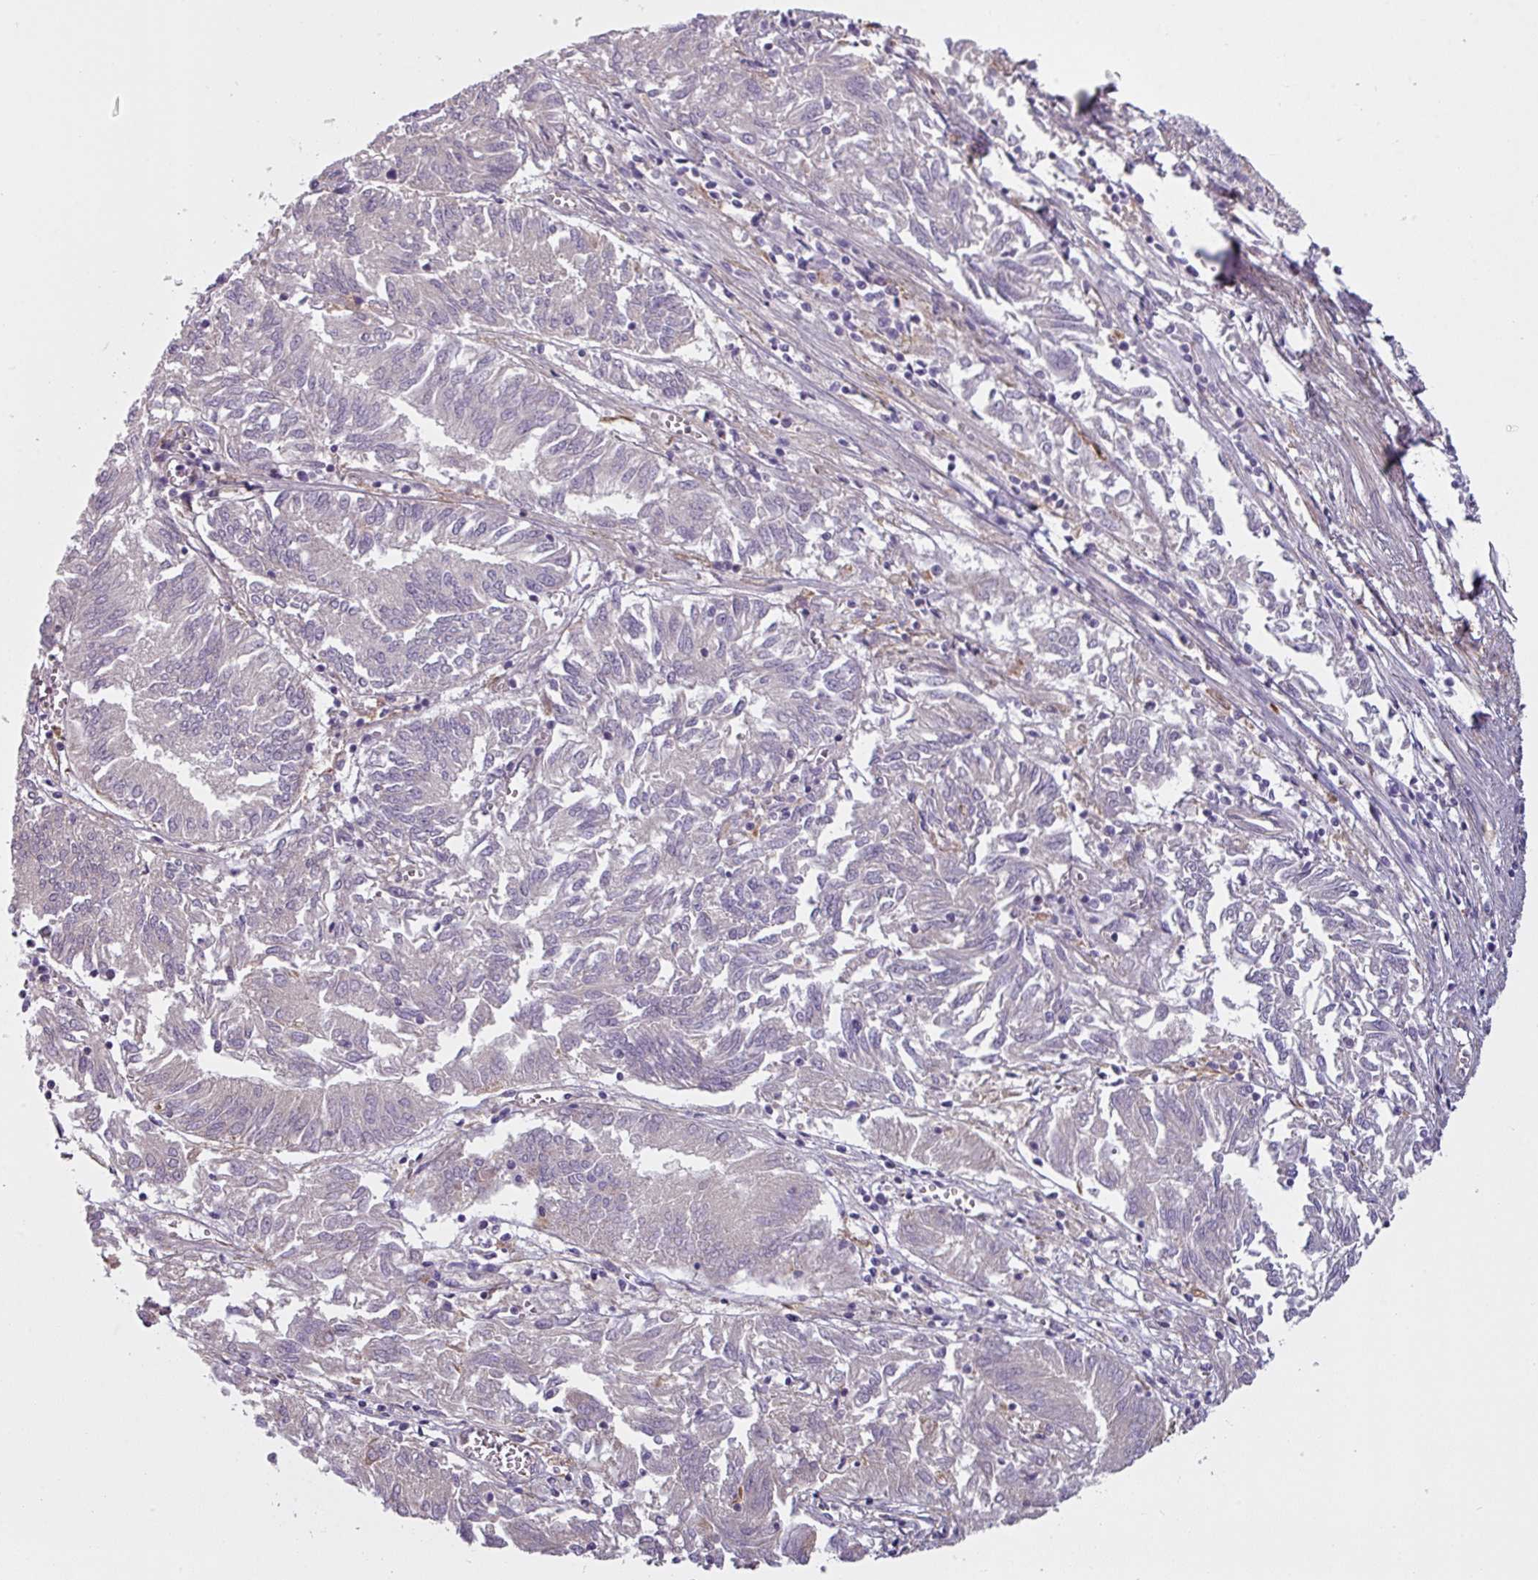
{"staining": {"intensity": "moderate", "quantity": "<25%", "location": "cytoplasmic/membranous"}, "tissue": "endometrial cancer", "cell_type": "Tumor cells", "image_type": "cancer", "snomed": [{"axis": "morphology", "description": "Adenocarcinoma, NOS"}, {"axis": "topography", "description": "Endometrium"}], "caption": "Human endometrial adenocarcinoma stained with a brown dye reveals moderate cytoplasmic/membranous positive expression in approximately <25% of tumor cells.", "gene": "CAMK2B", "patient": {"sex": "female", "age": 54}}